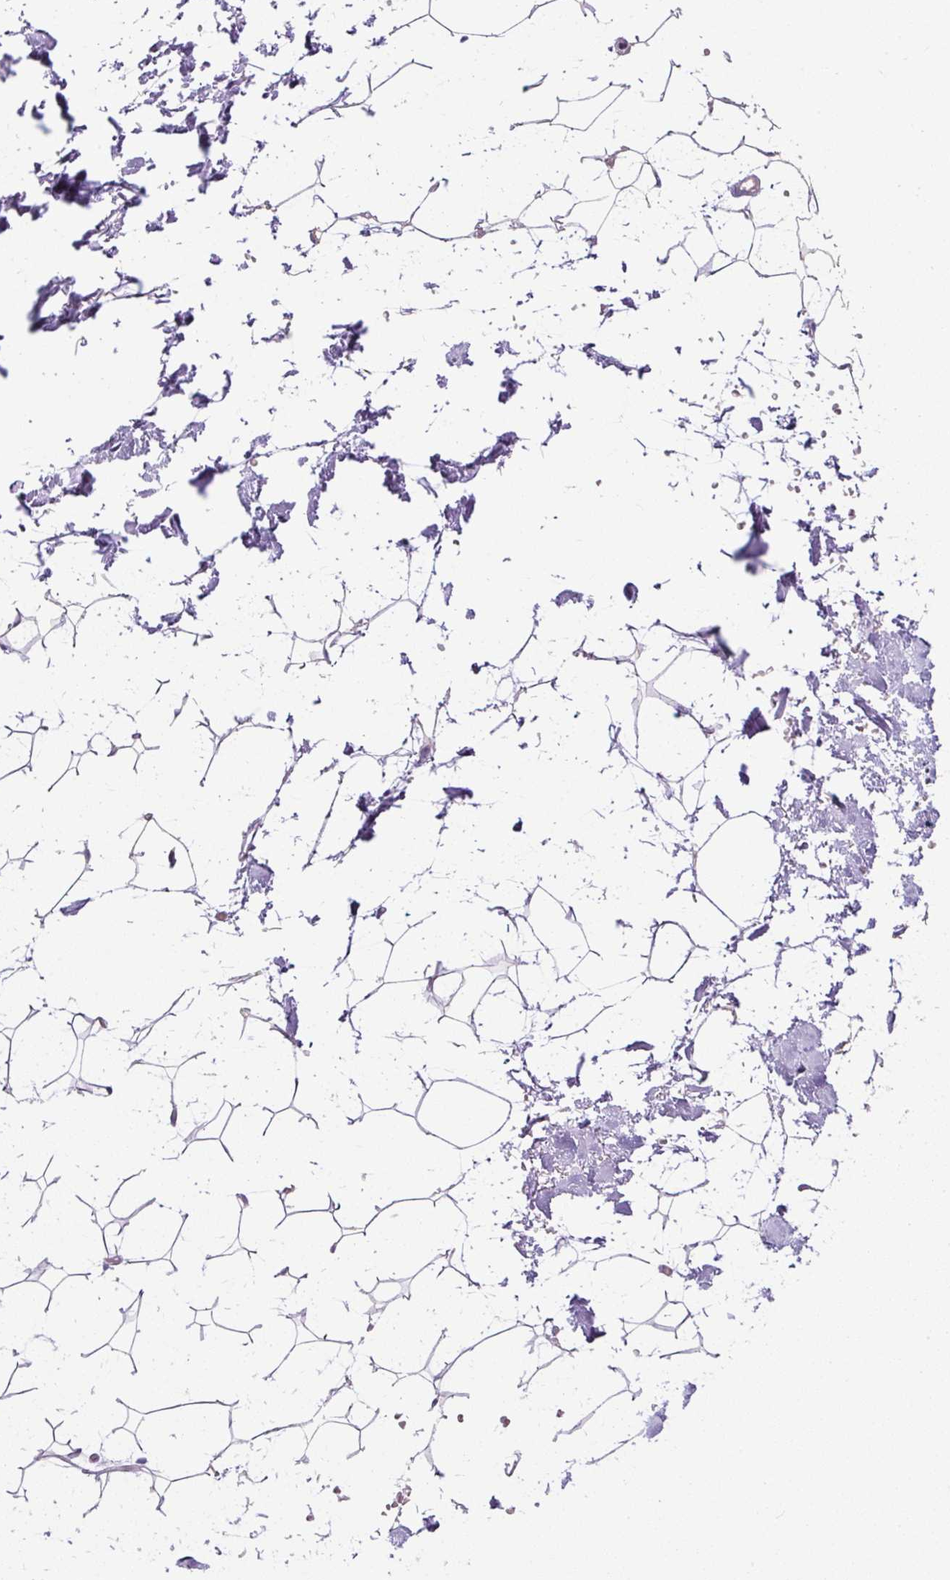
{"staining": {"intensity": "negative", "quantity": "none", "location": "none"}, "tissue": "adipose tissue", "cell_type": "Adipocytes", "image_type": "normal", "snomed": [{"axis": "morphology", "description": "Normal tissue, NOS"}, {"axis": "topography", "description": "Skin"}, {"axis": "topography", "description": "Peripheral nerve tissue"}], "caption": "Adipocytes are negative for brown protein staining in unremarkable adipose tissue. (DAB (3,3'-diaminobenzidine) IHC, high magnification).", "gene": "C2CD4C", "patient": {"sex": "female", "age": 56}}